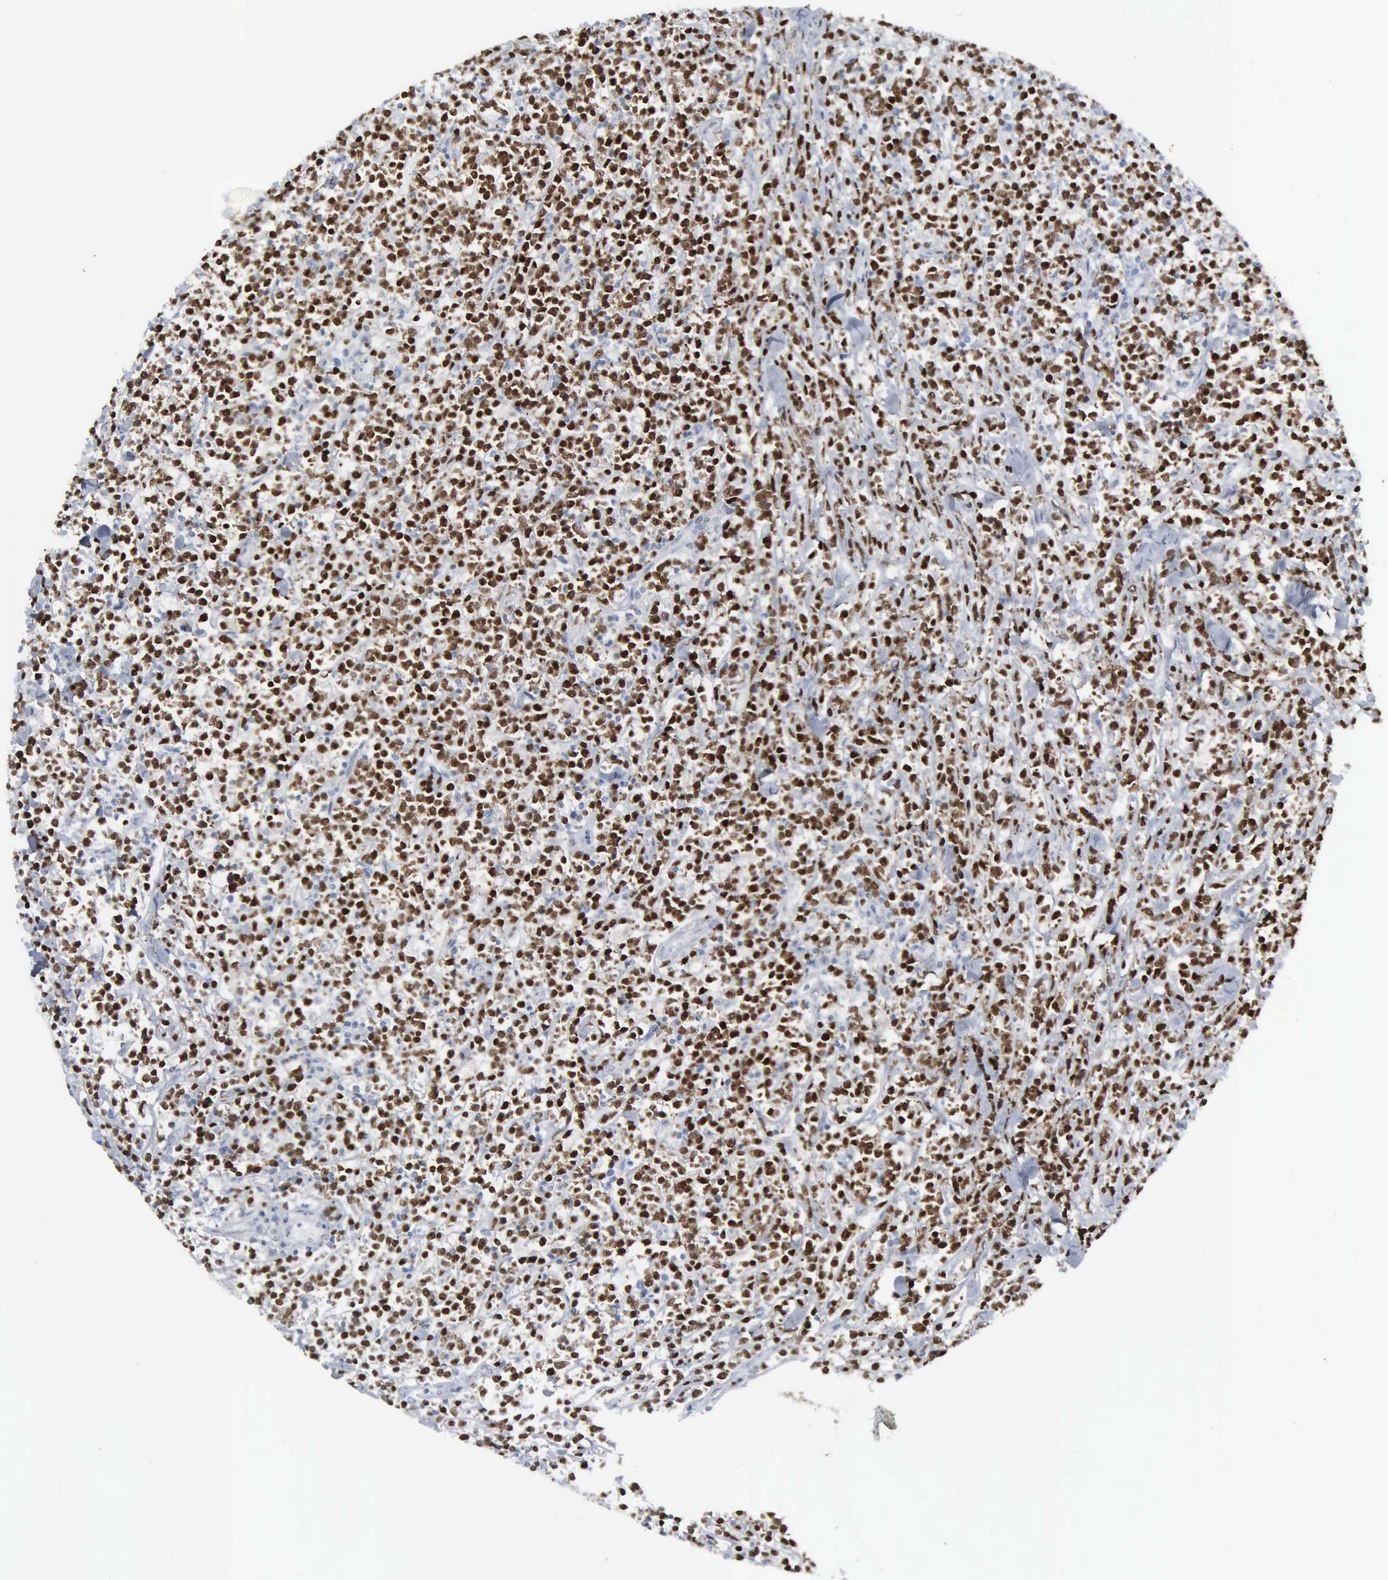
{"staining": {"intensity": "strong", "quantity": ">75%", "location": "cytoplasmic/membranous,nuclear"}, "tissue": "lymphoma", "cell_type": "Tumor cells", "image_type": "cancer", "snomed": [{"axis": "morphology", "description": "Malignant lymphoma, non-Hodgkin's type, High grade"}, {"axis": "topography", "description": "Small intestine"}, {"axis": "topography", "description": "Colon"}], "caption": "This is a histology image of IHC staining of high-grade malignant lymphoma, non-Hodgkin's type, which shows strong expression in the cytoplasmic/membranous and nuclear of tumor cells.", "gene": "CCND3", "patient": {"sex": "male", "age": 8}}